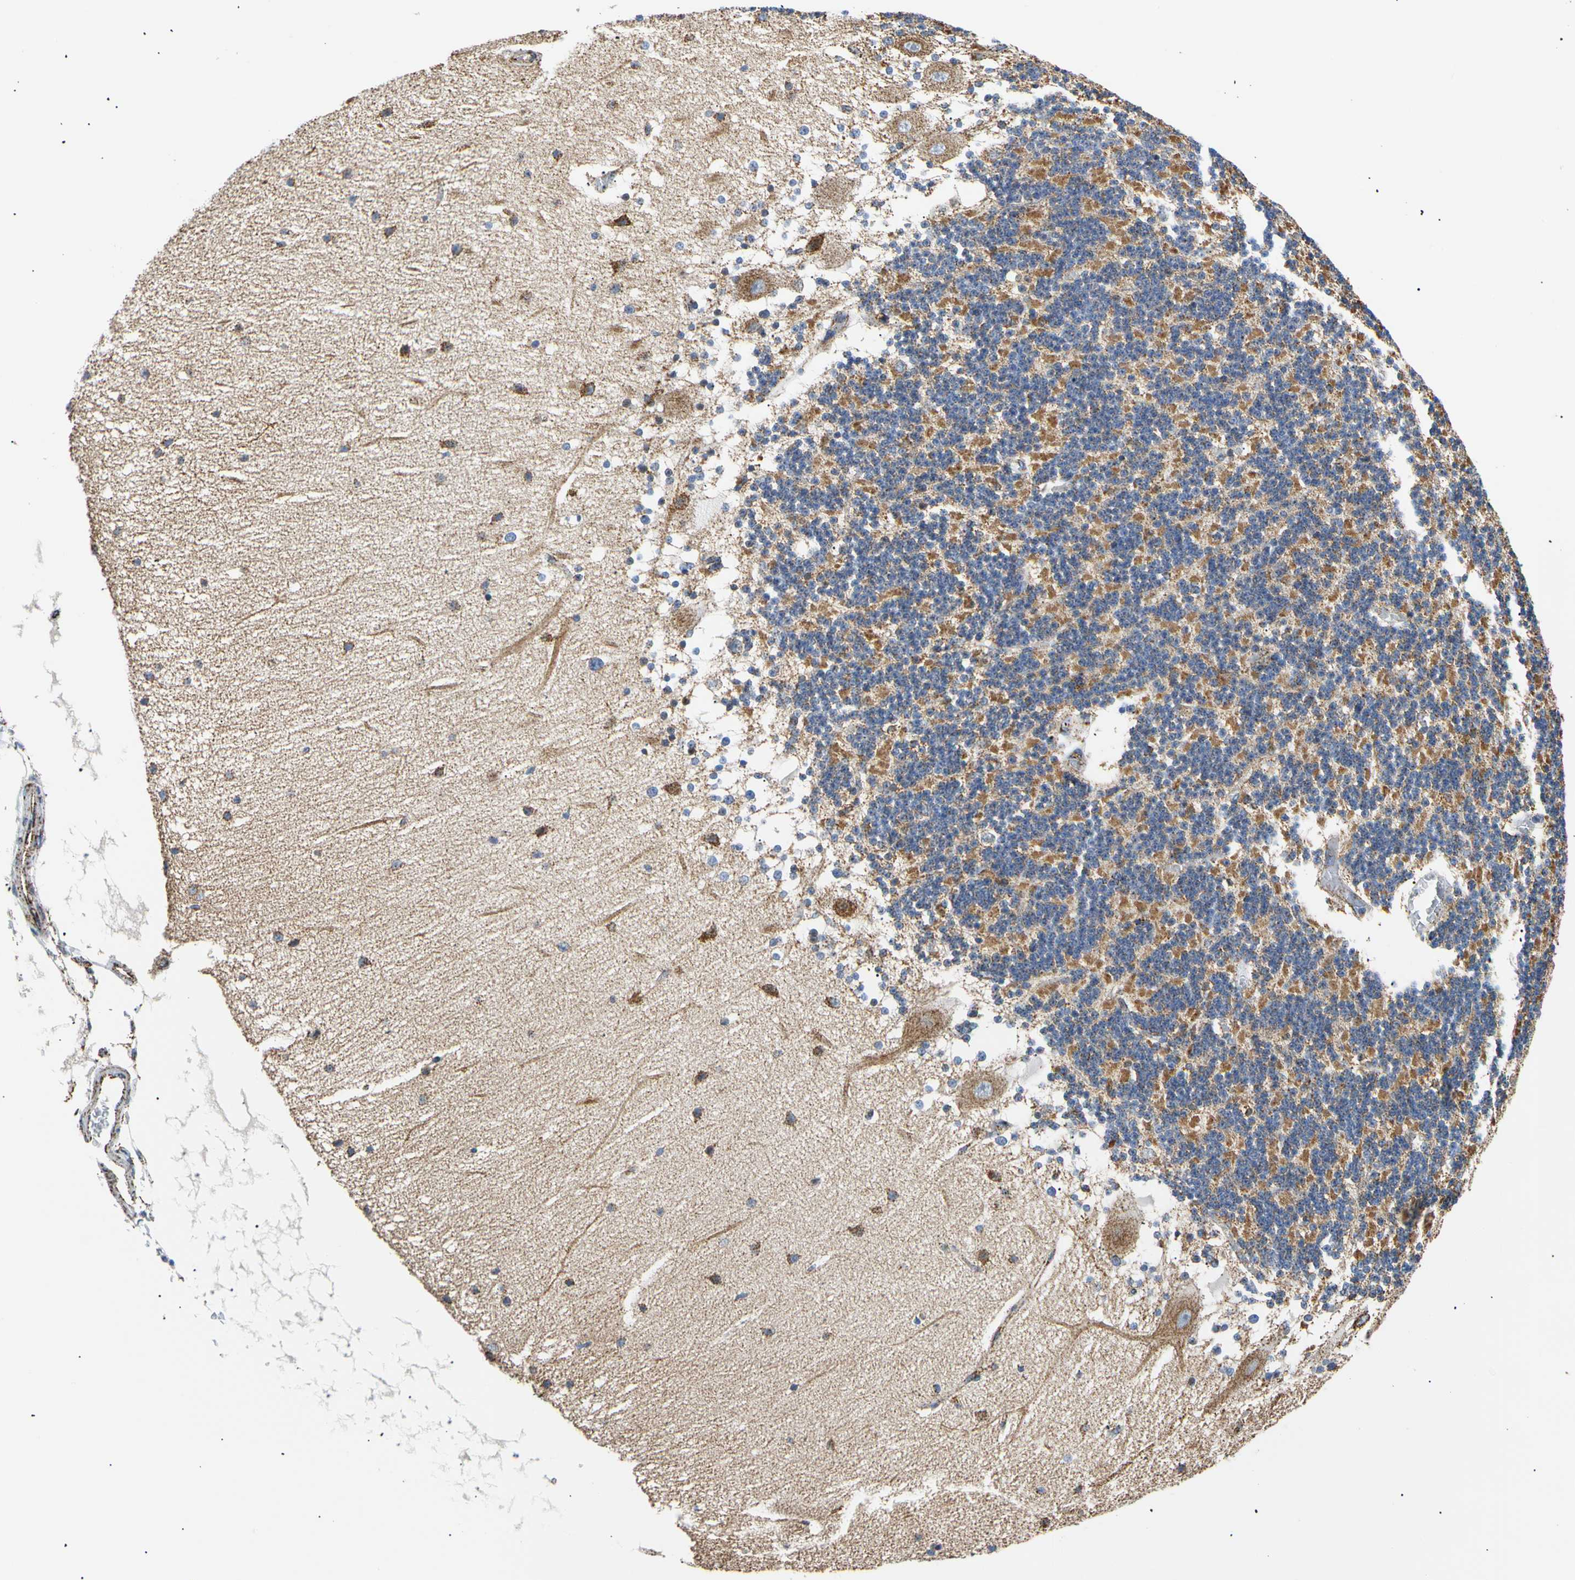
{"staining": {"intensity": "moderate", "quantity": "25%-75%", "location": "cytoplasmic/membranous"}, "tissue": "cerebellum", "cell_type": "Cells in granular layer", "image_type": "normal", "snomed": [{"axis": "morphology", "description": "Normal tissue, NOS"}, {"axis": "topography", "description": "Cerebellum"}], "caption": "Immunohistochemical staining of normal human cerebellum exhibits 25%-75% levels of moderate cytoplasmic/membranous protein positivity in about 25%-75% of cells in granular layer. The protein is shown in brown color, while the nuclei are stained blue.", "gene": "ACAT1", "patient": {"sex": "female", "age": 54}}